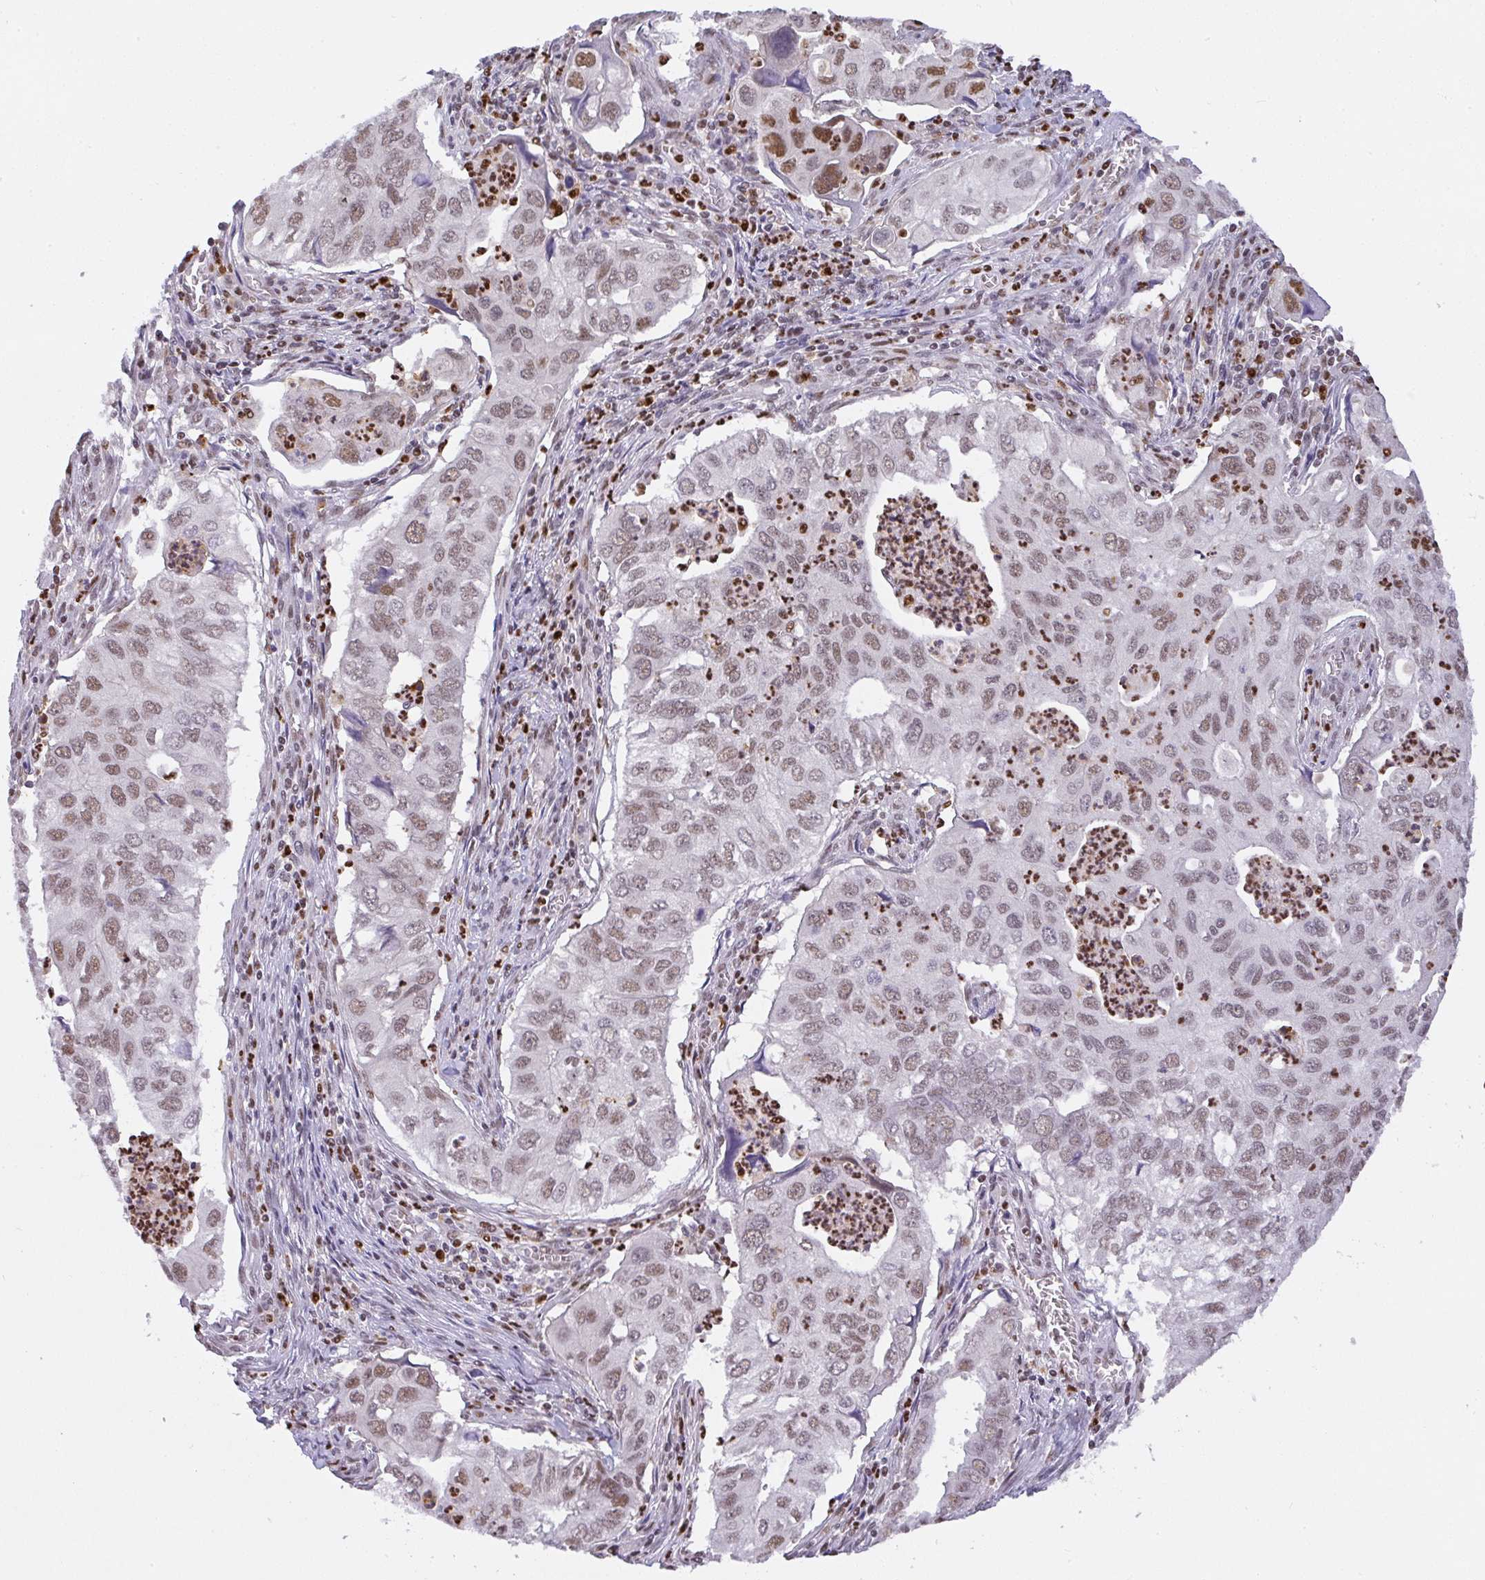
{"staining": {"intensity": "moderate", "quantity": ">75%", "location": "nuclear"}, "tissue": "lung cancer", "cell_type": "Tumor cells", "image_type": "cancer", "snomed": [{"axis": "morphology", "description": "Adenocarcinoma, NOS"}, {"axis": "topography", "description": "Lung"}], "caption": "This micrograph displays lung cancer (adenocarcinoma) stained with IHC to label a protein in brown. The nuclear of tumor cells show moderate positivity for the protein. Nuclei are counter-stained blue.", "gene": "BBX", "patient": {"sex": "male", "age": 48}}